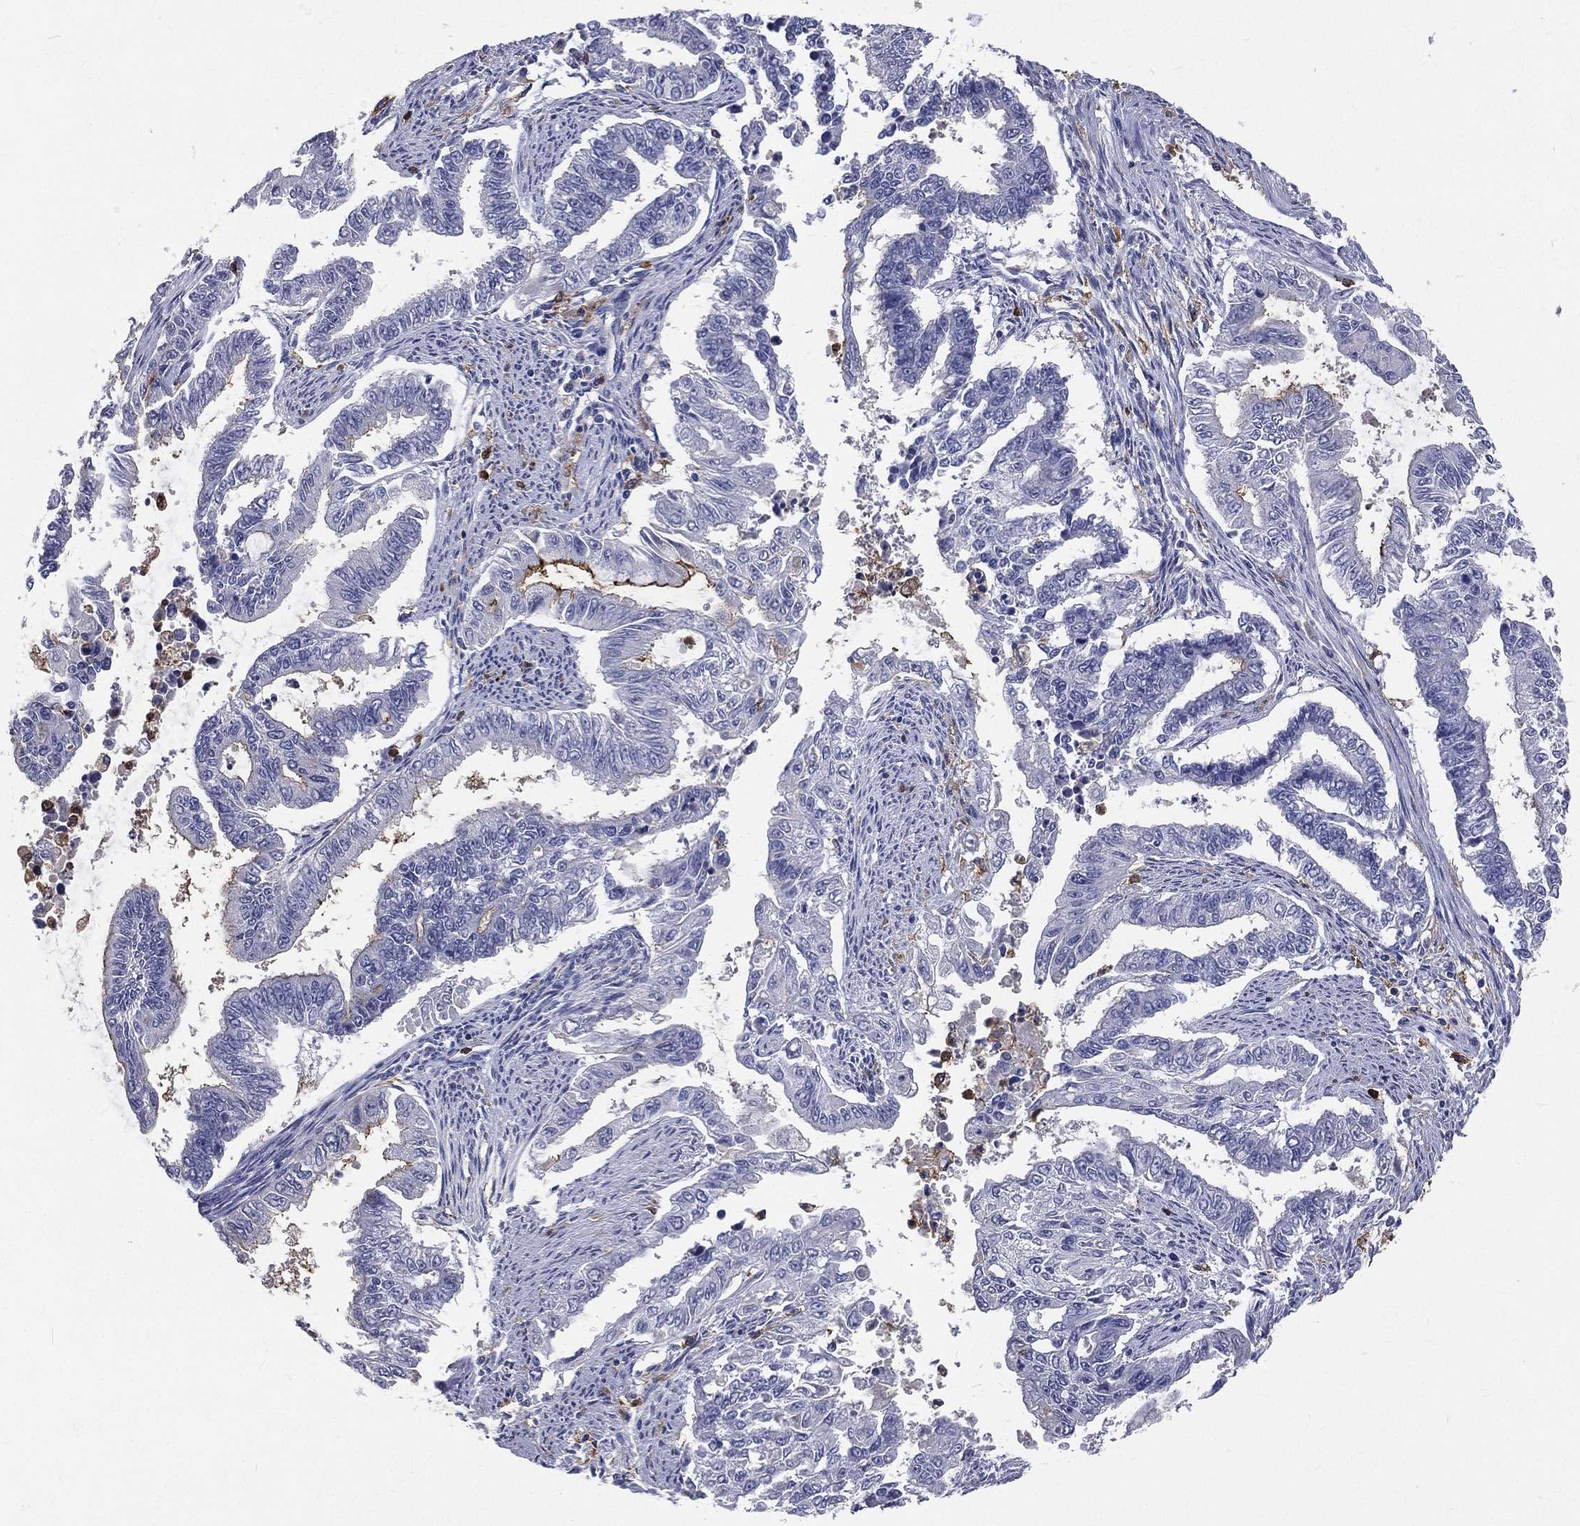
{"staining": {"intensity": "negative", "quantity": "none", "location": "none"}, "tissue": "endometrial cancer", "cell_type": "Tumor cells", "image_type": "cancer", "snomed": [{"axis": "morphology", "description": "Adenocarcinoma, NOS"}, {"axis": "topography", "description": "Uterus"}], "caption": "A high-resolution histopathology image shows immunohistochemistry staining of endometrial cancer, which reveals no significant staining in tumor cells. Nuclei are stained in blue.", "gene": "CD33", "patient": {"sex": "female", "age": 59}}